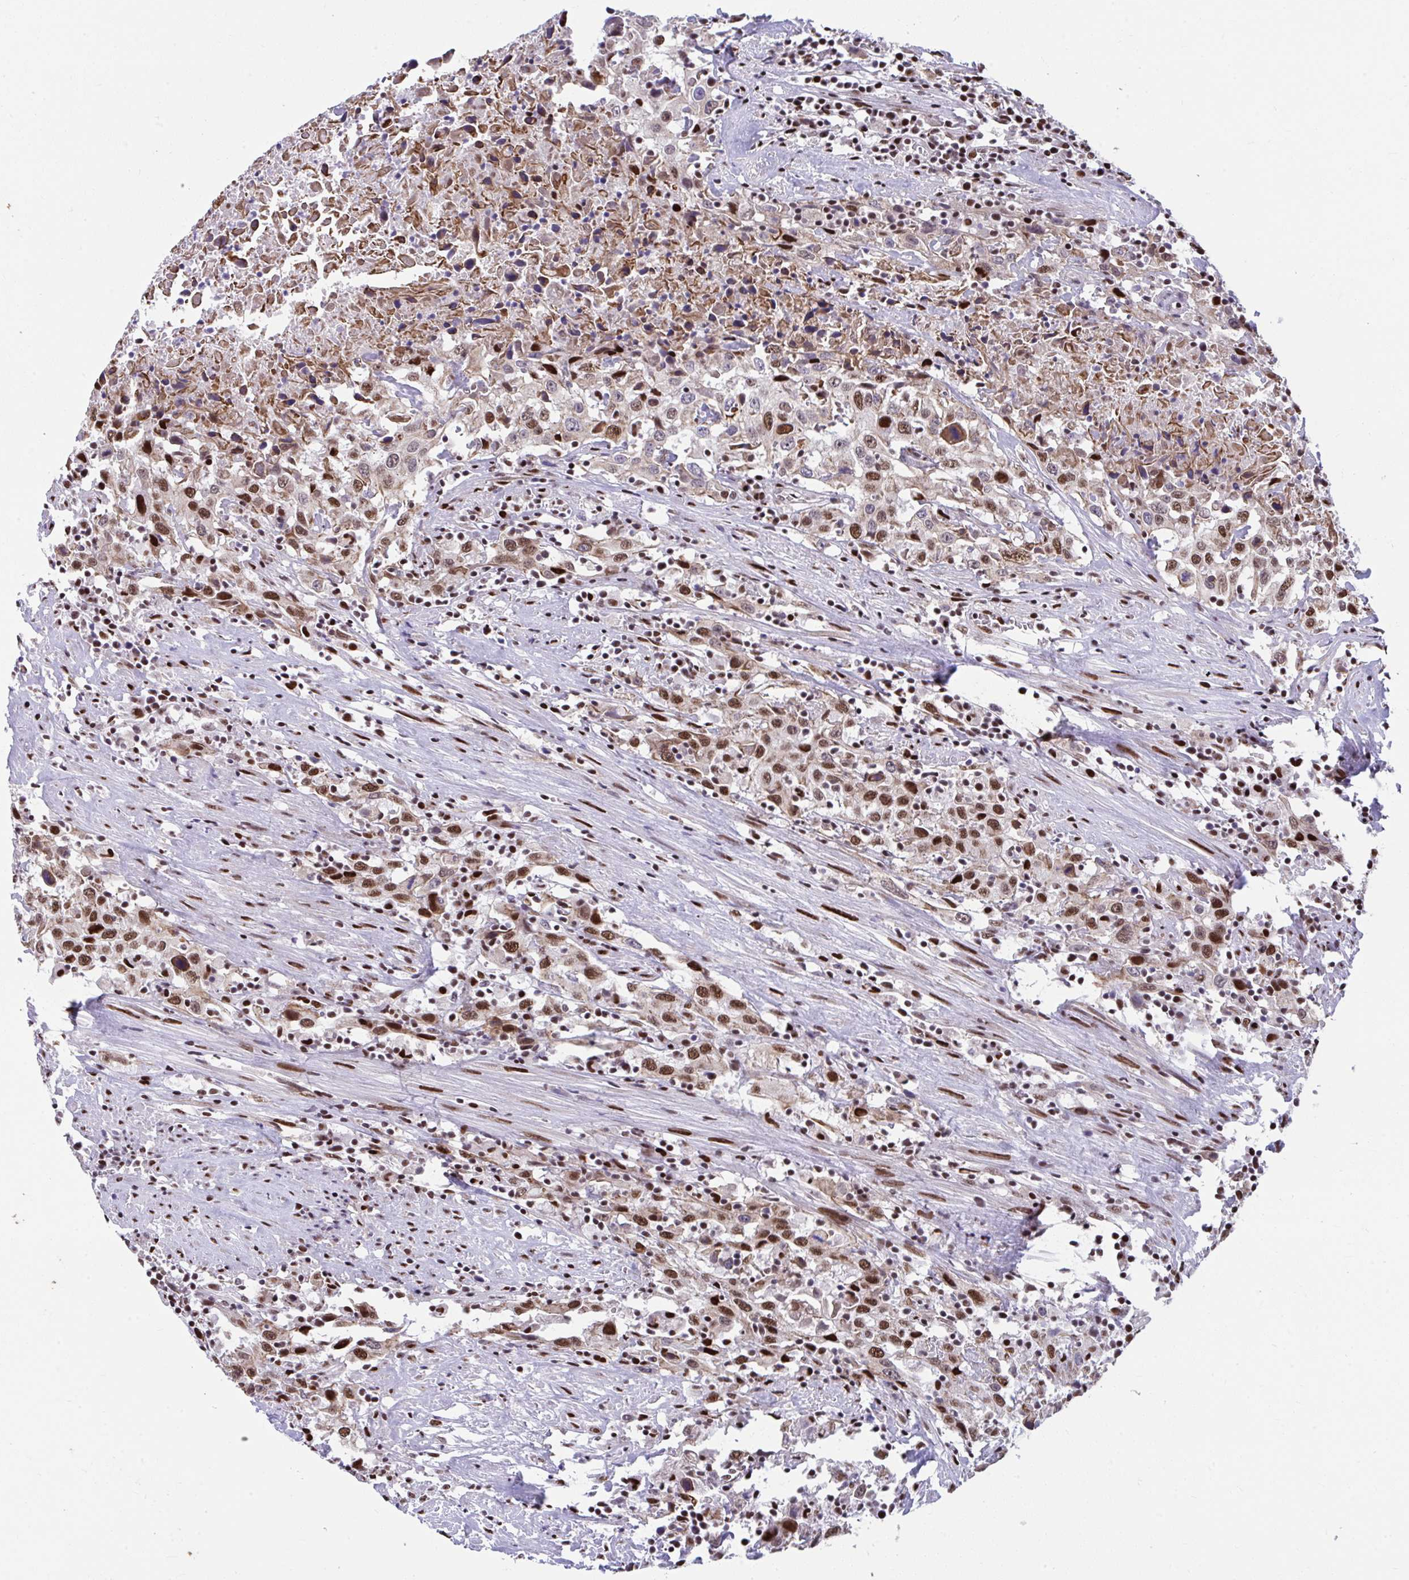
{"staining": {"intensity": "strong", "quantity": "25%-75%", "location": "nuclear"}, "tissue": "urothelial cancer", "cell_type": "Tumor cells", "image_type": "cancer", "snomed": [{"axis": "morphology", "description": "Urothelial carcinoma, High grade"}, {"axis": "topography", "description": "Urinary bladder"}], "caption": "Protein staining reveals strong nuclear staining in about 25%-75% of tumor cells in urothelial cancer.", "gene": "SLC35C2", "patient": {"sex": "male", "age": 61}}